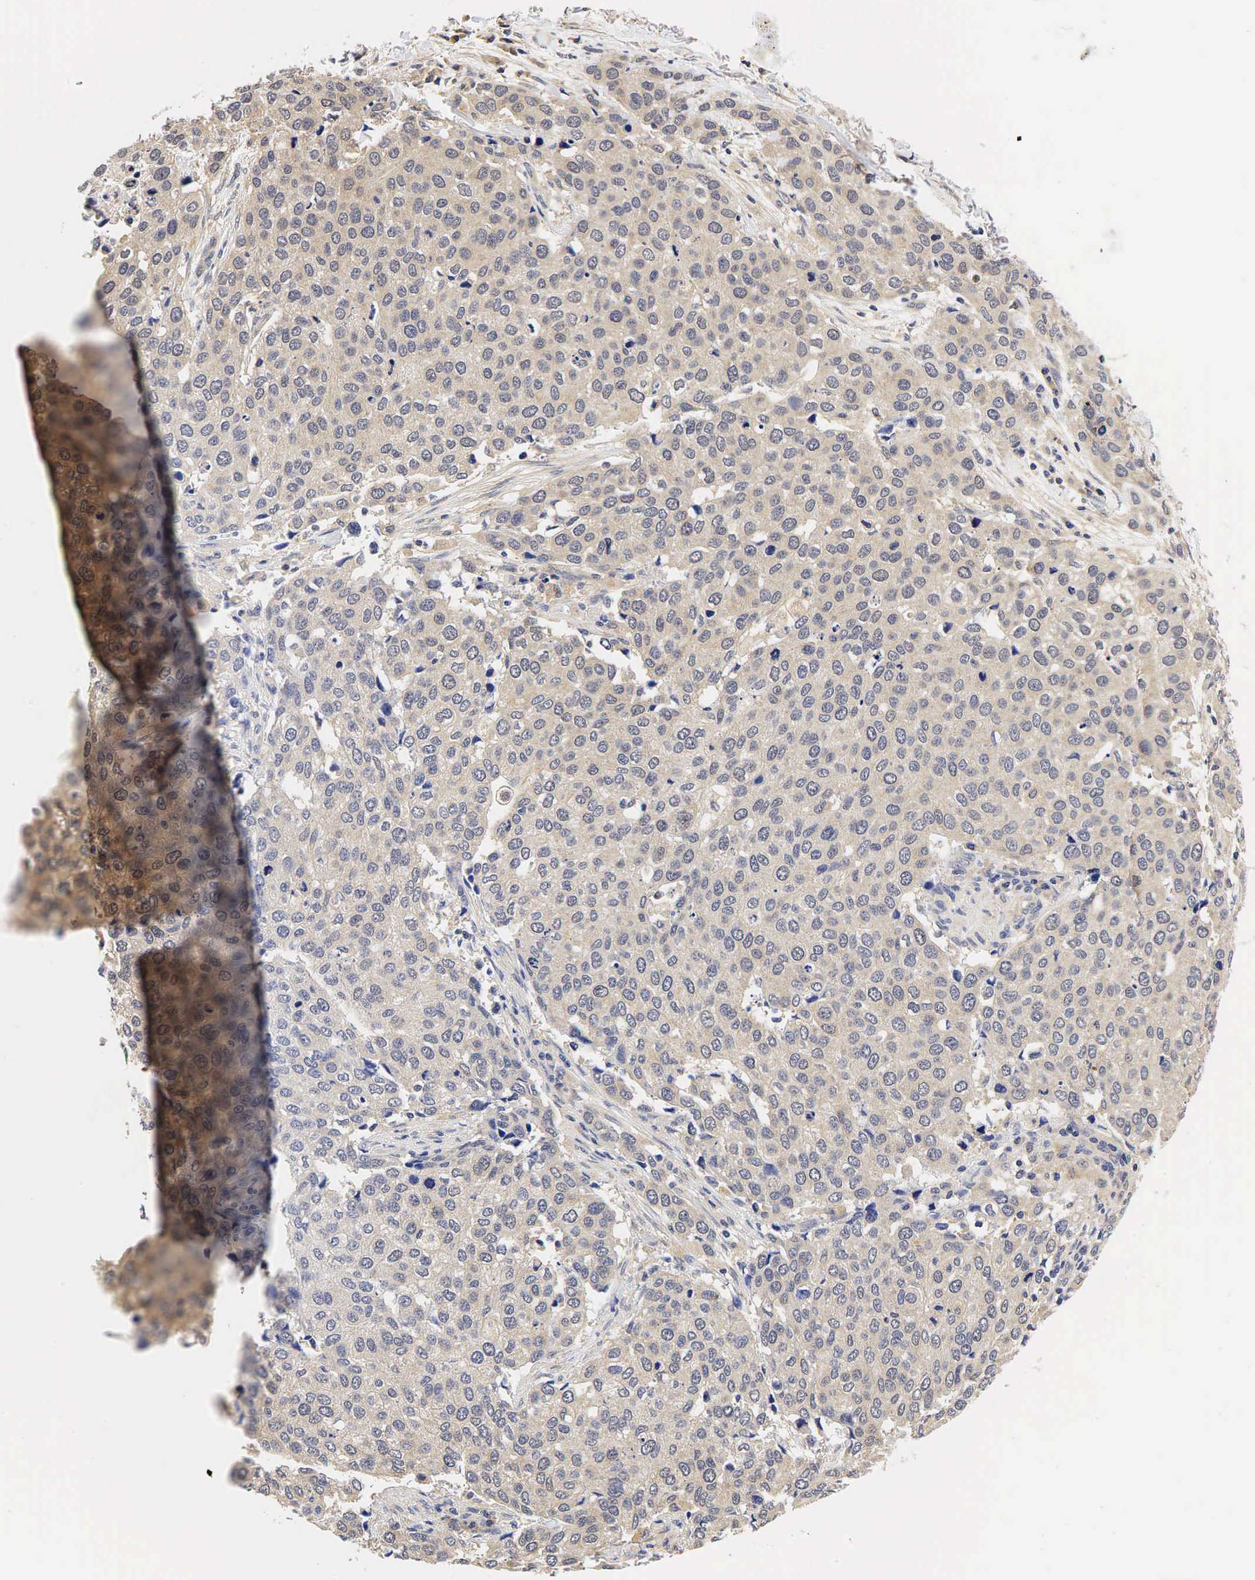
{"staining": {"intensity": "negative", "quantity": "none", "location": "none"}, "tissue": "cervical cancer", "cell_type": "Tumor cells", "image_type": "cancer", "snomed": [{"axis": "morphology", "description": "Squamous cell carcinoma, NOS"}, {"axis": "topography", "description": "Cervix"}], "caption": "A high-resolution histopathology image shows IHC staining of cervical cancer (squamous cell carcinoma), which shows no significant staining in tumor cells. Nuclei are stained in blue.", "gene": "CCND1", "patient": {"sex": "female", "age": 54}}